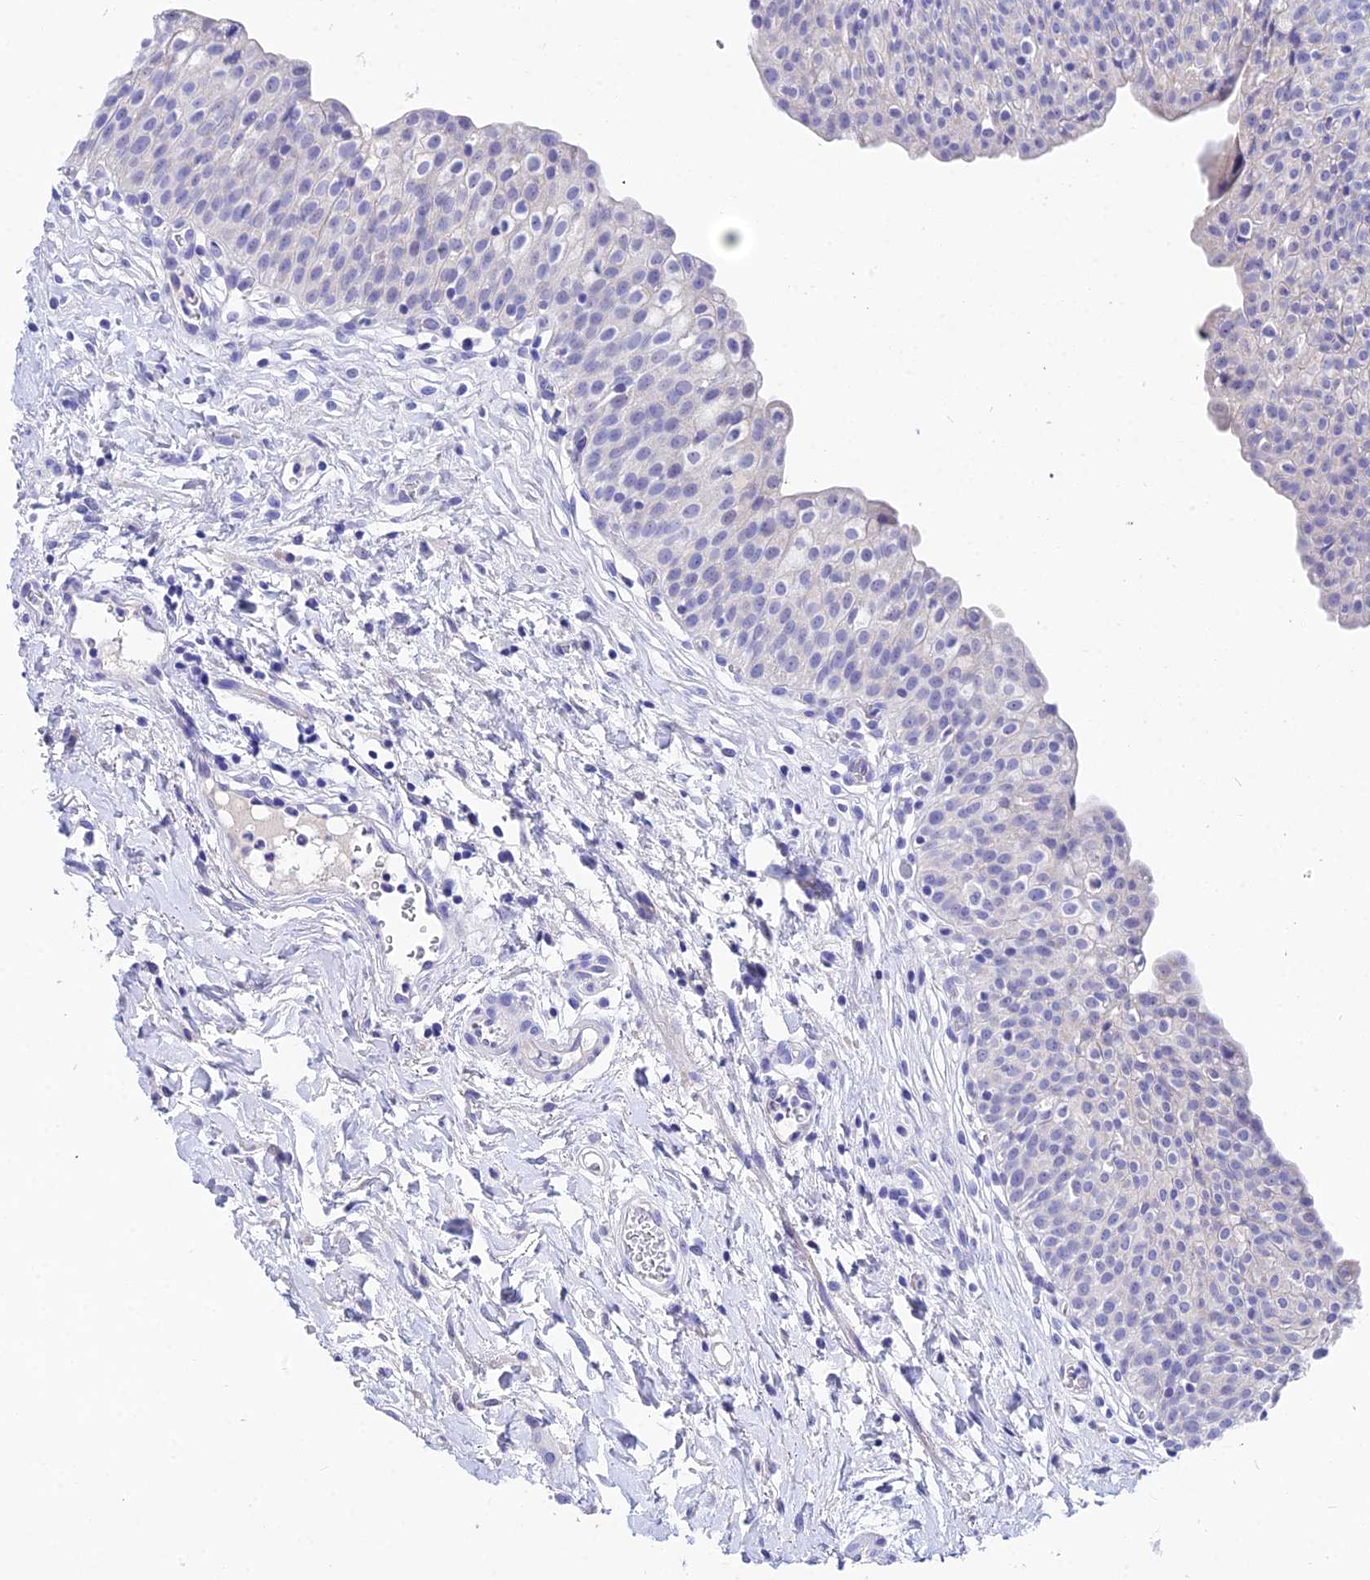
{"staining": {"intensity": "negative", "quantity": "none", "location": "none"}, "tissue": "urinary bladder", "cell_type": "Urothelial cells", "image_type": "normal", "snomed": [{"axis": "morphology", "description": "Normal tissue, NOS"}, {"axis": "topography", "description": "Urinary bladder"}], "caption": "Urinary bladder stained for a protein using immunohistochemistry (IHC) demonstrates no positivity urothelial cells.", "gene": "CEP41", "patient": {"sex": "male", "age": 55}}